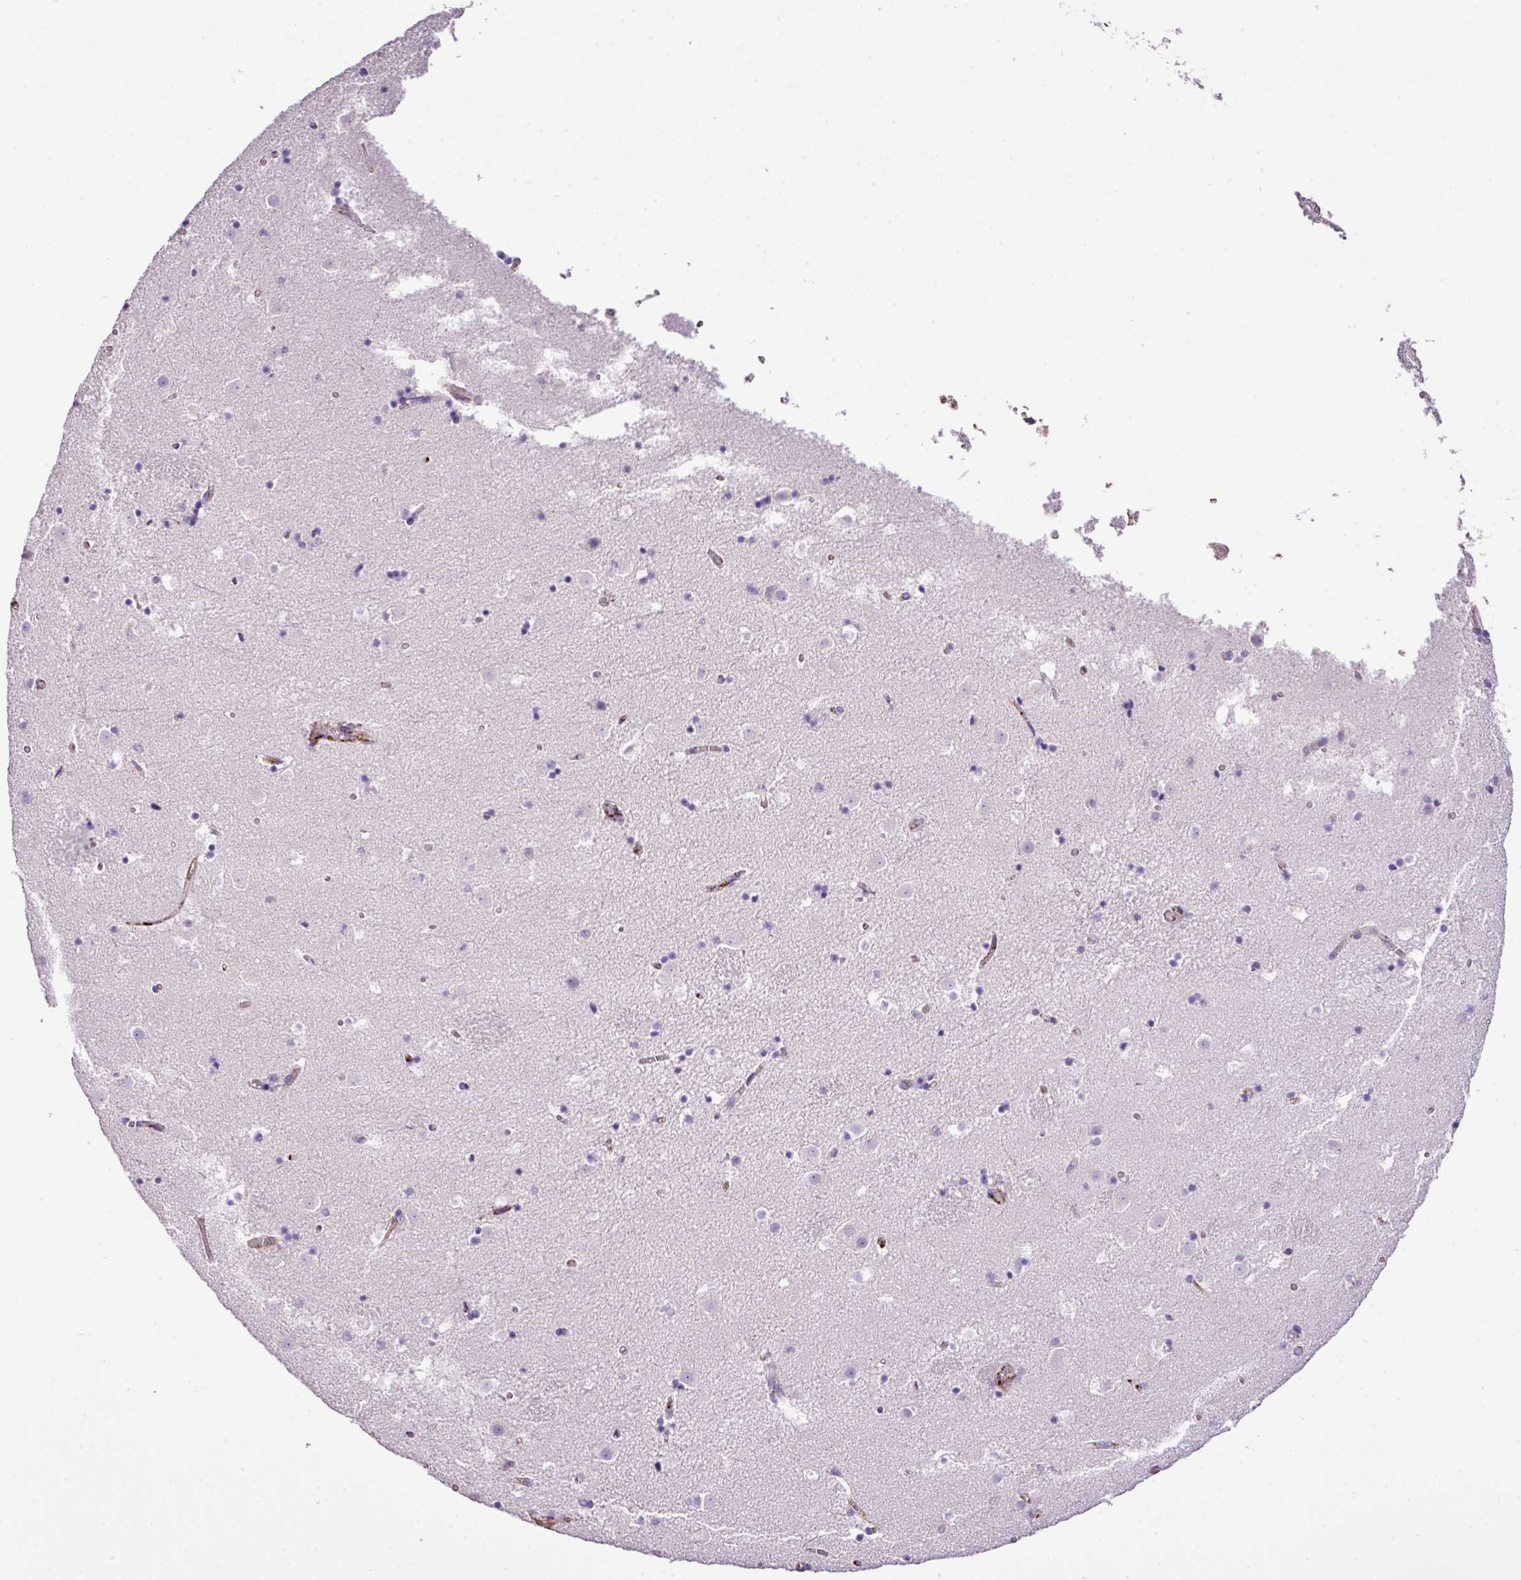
{"staining": {"intensity": "negative", "quantity": "none", "location": "none"}, "tissue": "caudate", "cell_type": "Glial cells", "image_type": "normal", "snomed": [{"axis": "morphology", "description": "Normal tissue, NOS"}, {"axis": "topography", "description": "Lateral ventricle wall"}], "caption": "Human caudate stained for a protein using IHC exhibits no expression in glial cells.", "gene": "CTXN2", "patient": {"sex": "male", "age": 25}}